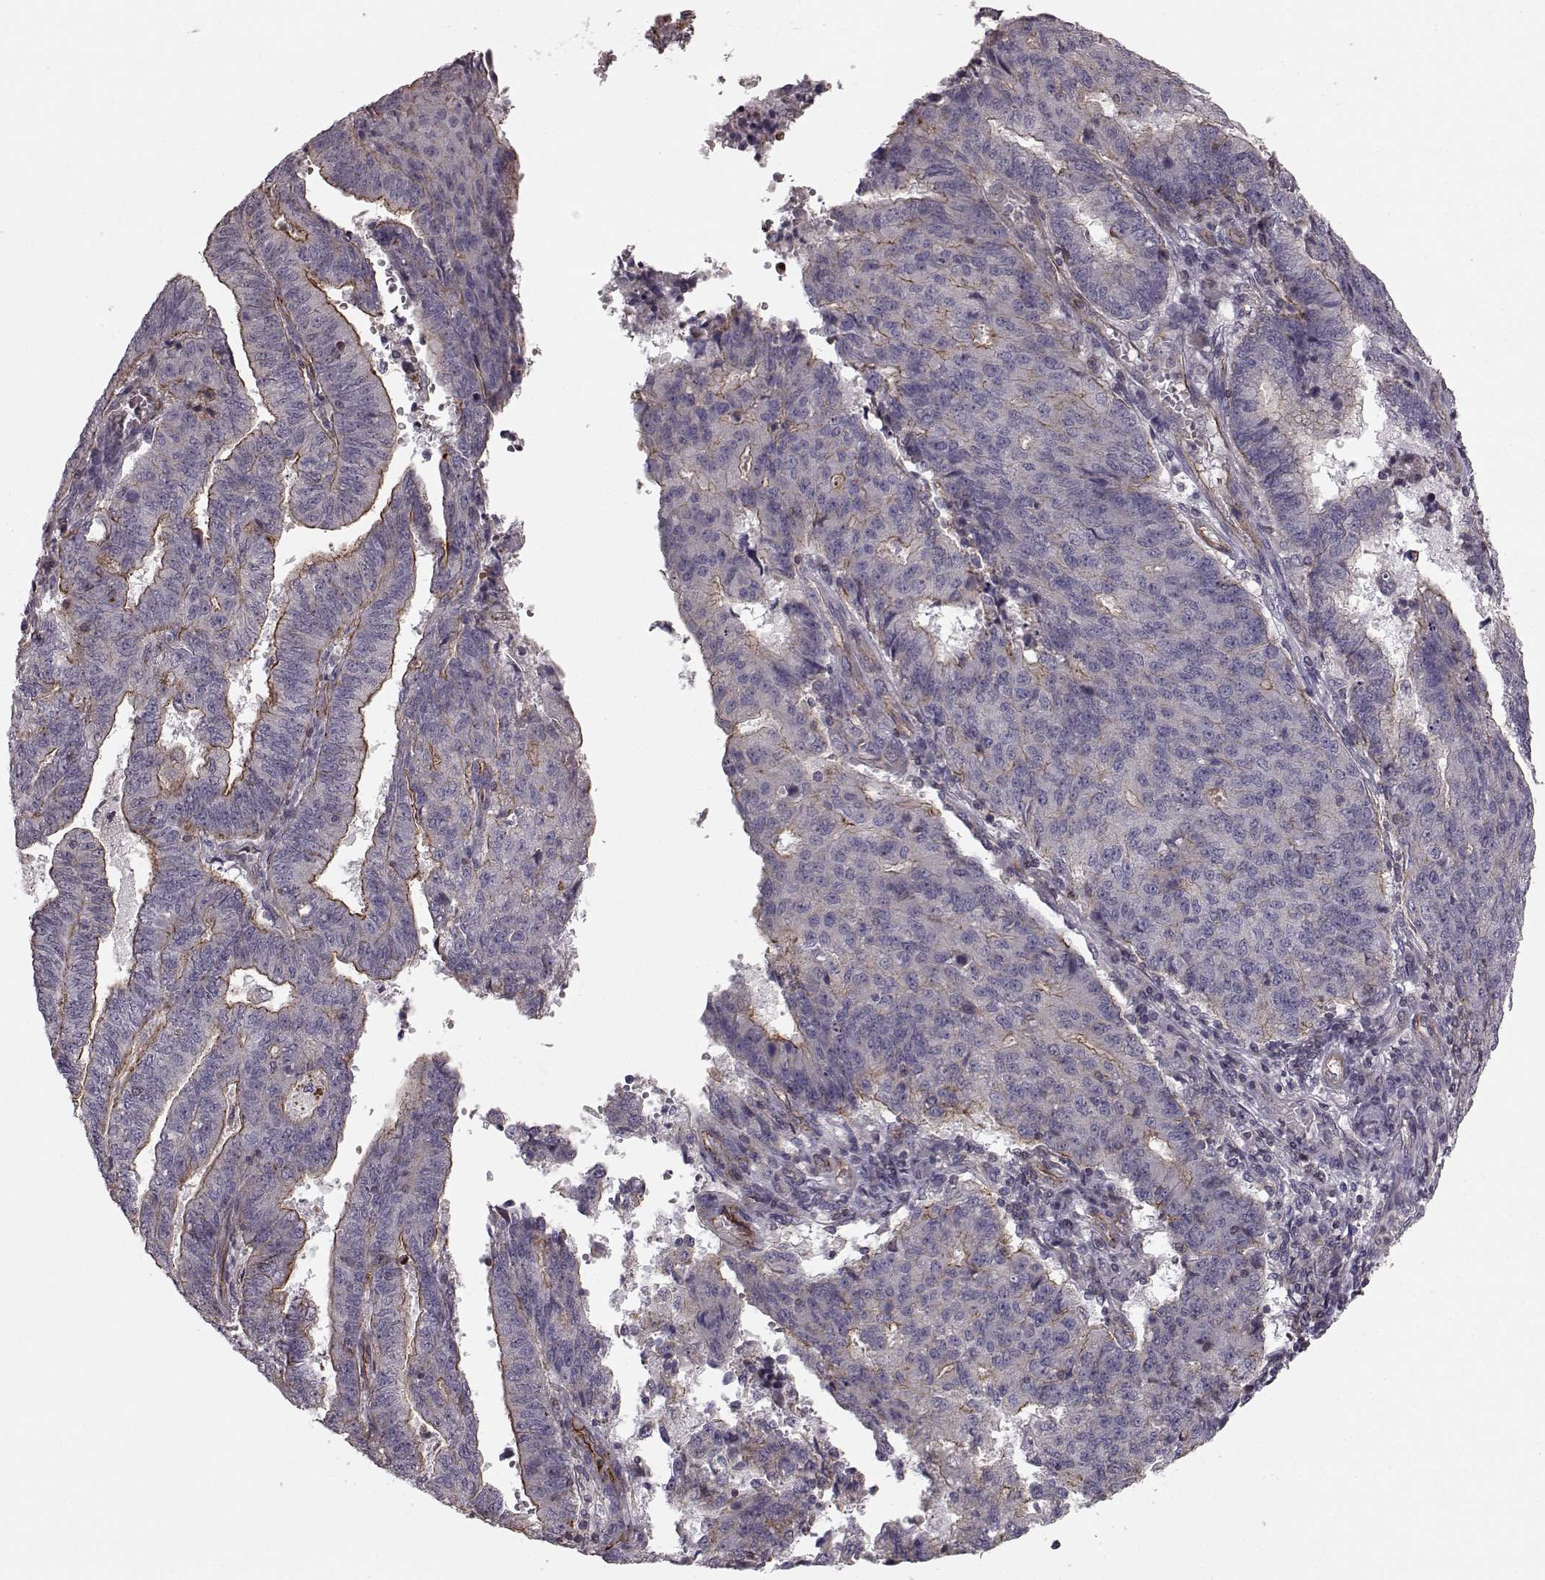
{"staining": {"intensity": "moderate", "quantity": "<25%", "location": "cytoplasmic/membranous"}, "tissue": "endometrial cancer", "cell_type": "Tumor cells", "image_type": "cancer", "snomed": [{"axis": "morphology", "description": "Adenocarcinoma, NOS"}, {"axis": "topography", "description": "Endometrium"}], "caption": "Immunohistochemistry (IHC) of adenocarcinoma (endometrial) reveals low levels of moderate cytoplasmic/membranous staining in about <25% of tumor cells.", "gene": "SLC22A18", "patient": {"sex": "female", "age": 82}}